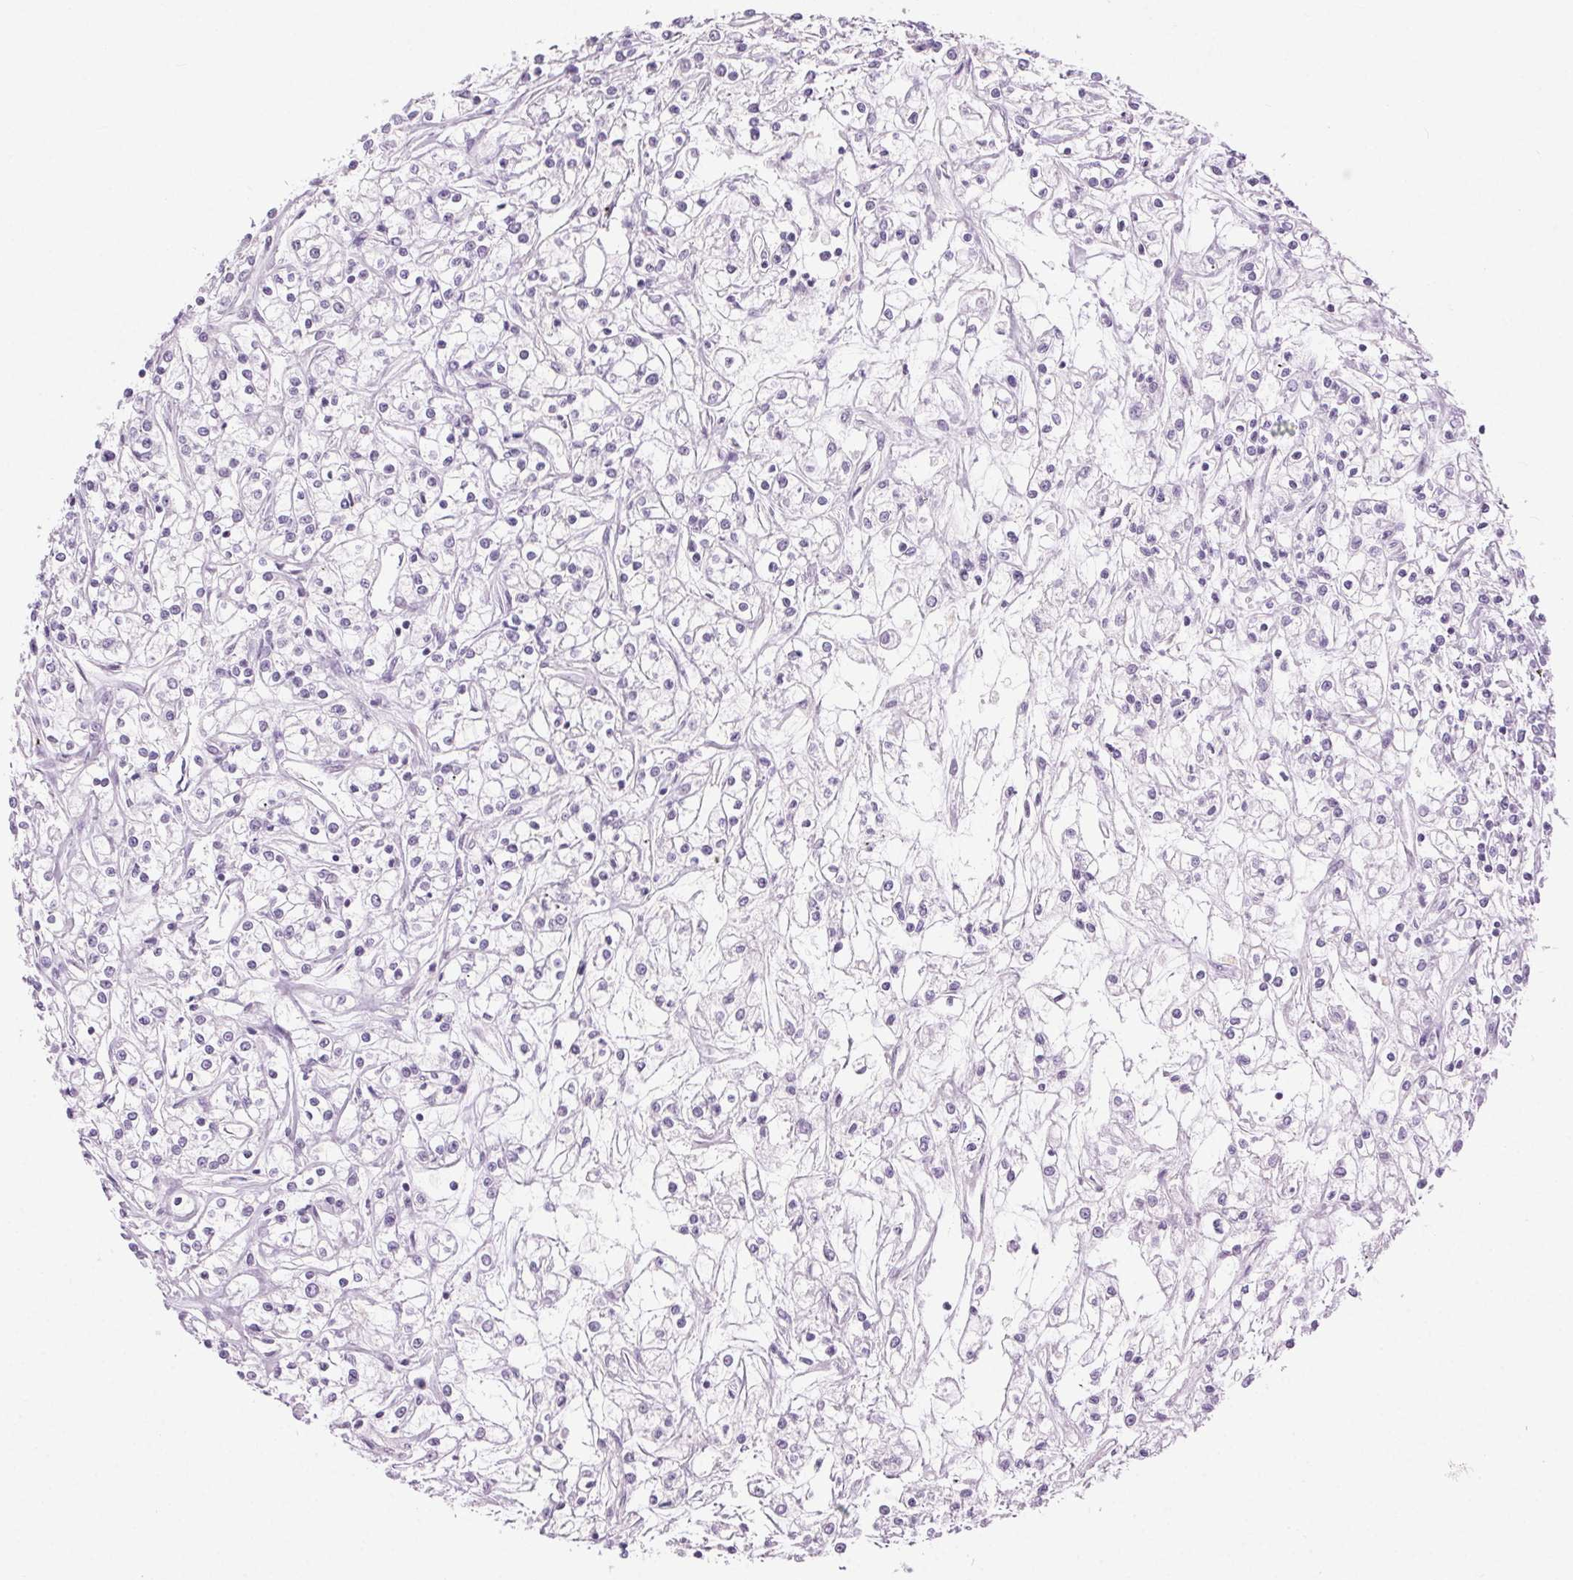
{"staining": {"intensity": "negative", "quantity": "none", "location": "none"}, "tissue": "renal cancer", "cell_type": "Tumor cells", "image_type": "cancer", "snomed": [{"axis": "morphology", "description": "Adenocarcinoma, NOS"}, {"axis": "topography", "description": "Kidney"}], "caption": "Micrograph shows no protein staining in tumor cells of renal adenocarcinoma tissue.", "gene": "BEND2", "patient": {"sex": "female", "age": 59}}